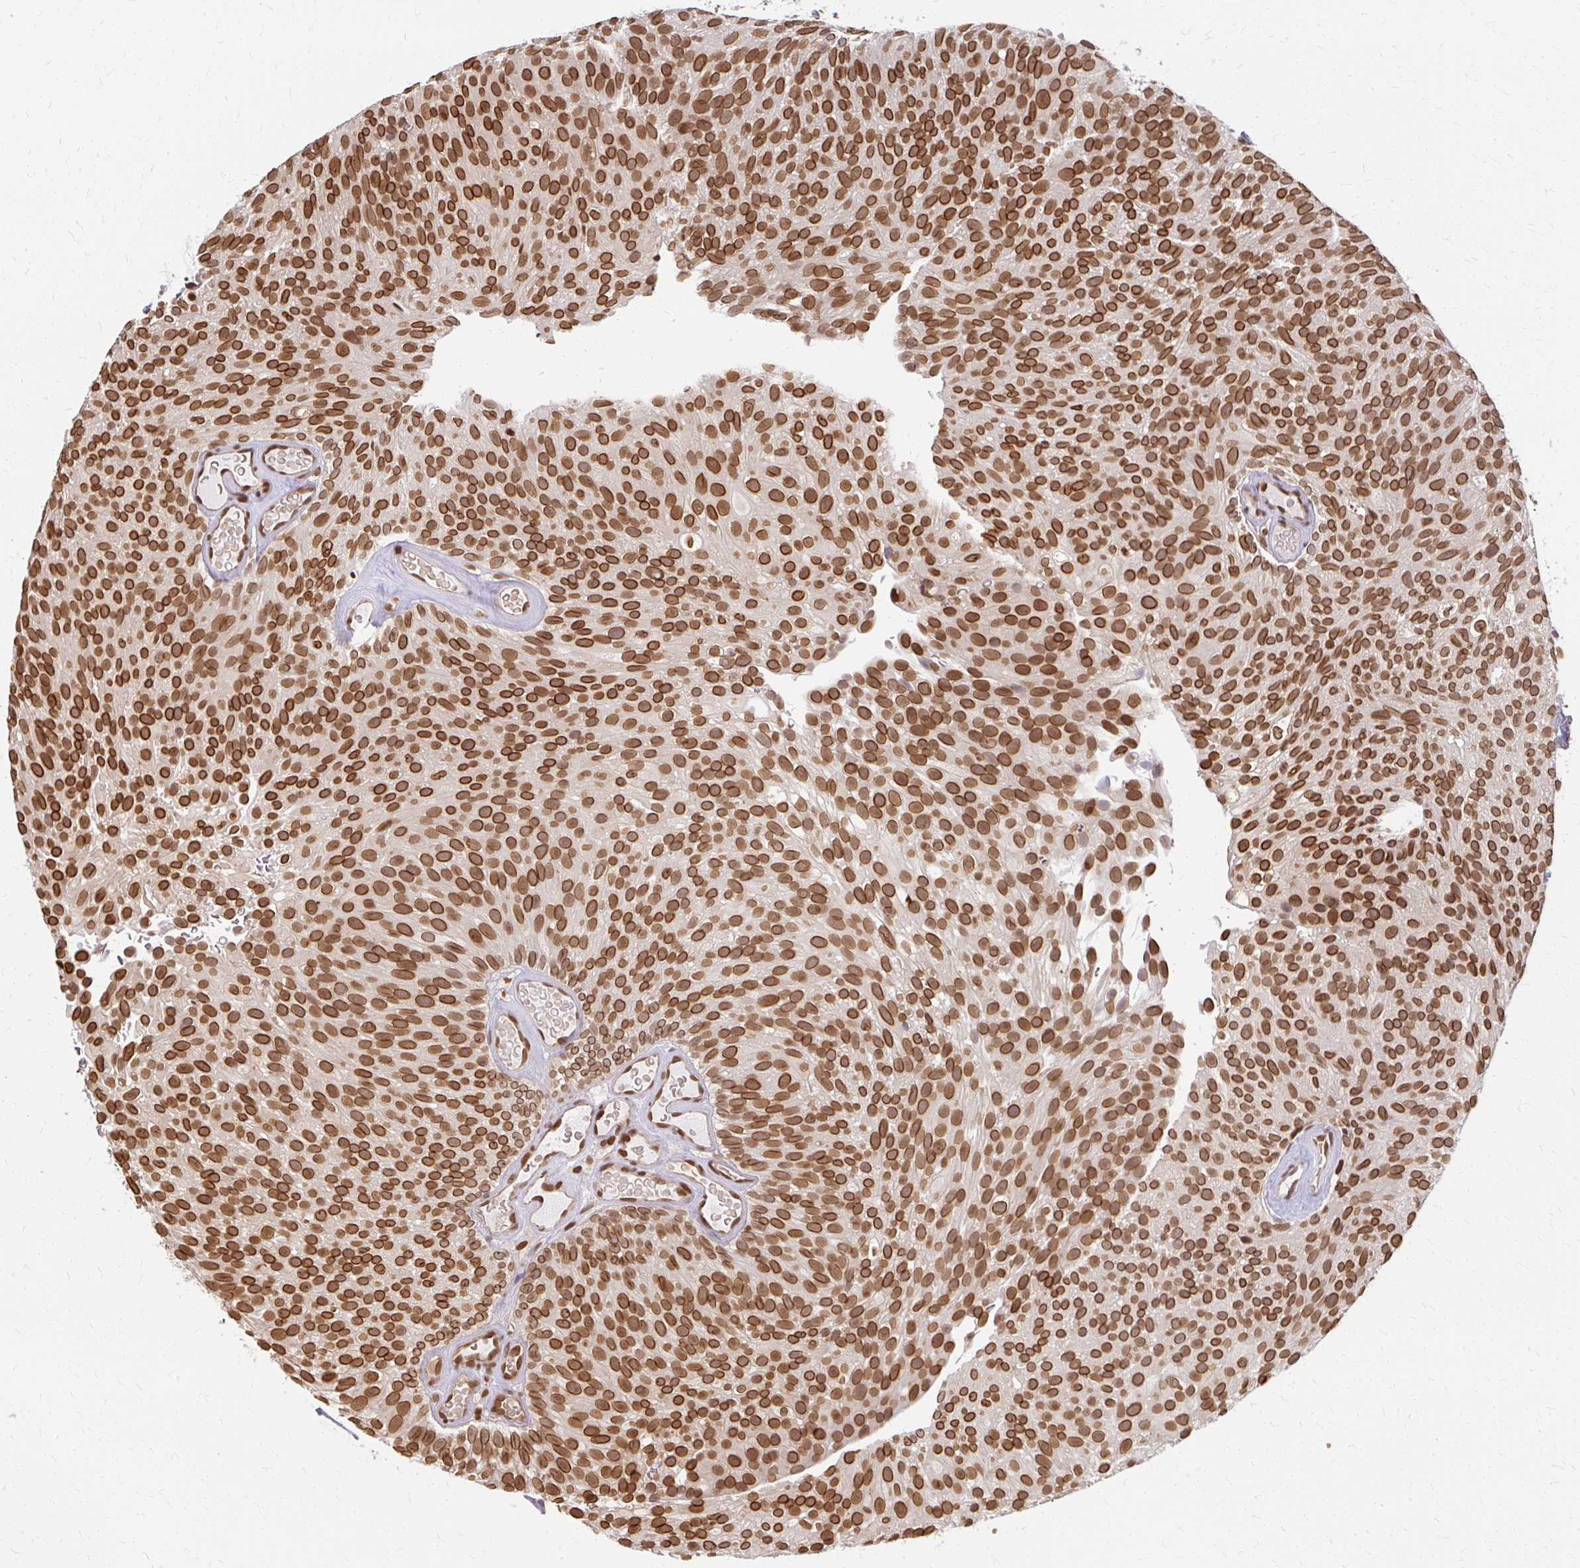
{"staining": {"intensity": "strong", "quantity": ">75%", "location": "cytoplasmic/membranous,nuclear"}, "tissue": "urothelial cancer", "cell_type": "Tumor cells", "image_type": "cancer", "snomed": [{"axis": "morphology", "description": "Urothelial carcinoma, Low grade"}, {"axis": "topography", "description": "Urinary bladder"}], "caption": "This image shows IHC staining of urothelial cancer, with high strong cytoplasmic/membranous and nuclear expression in approximately >75% of tumor cells.", "gene": "XPO1", "patient": {"sex": "male", "age": 78}}